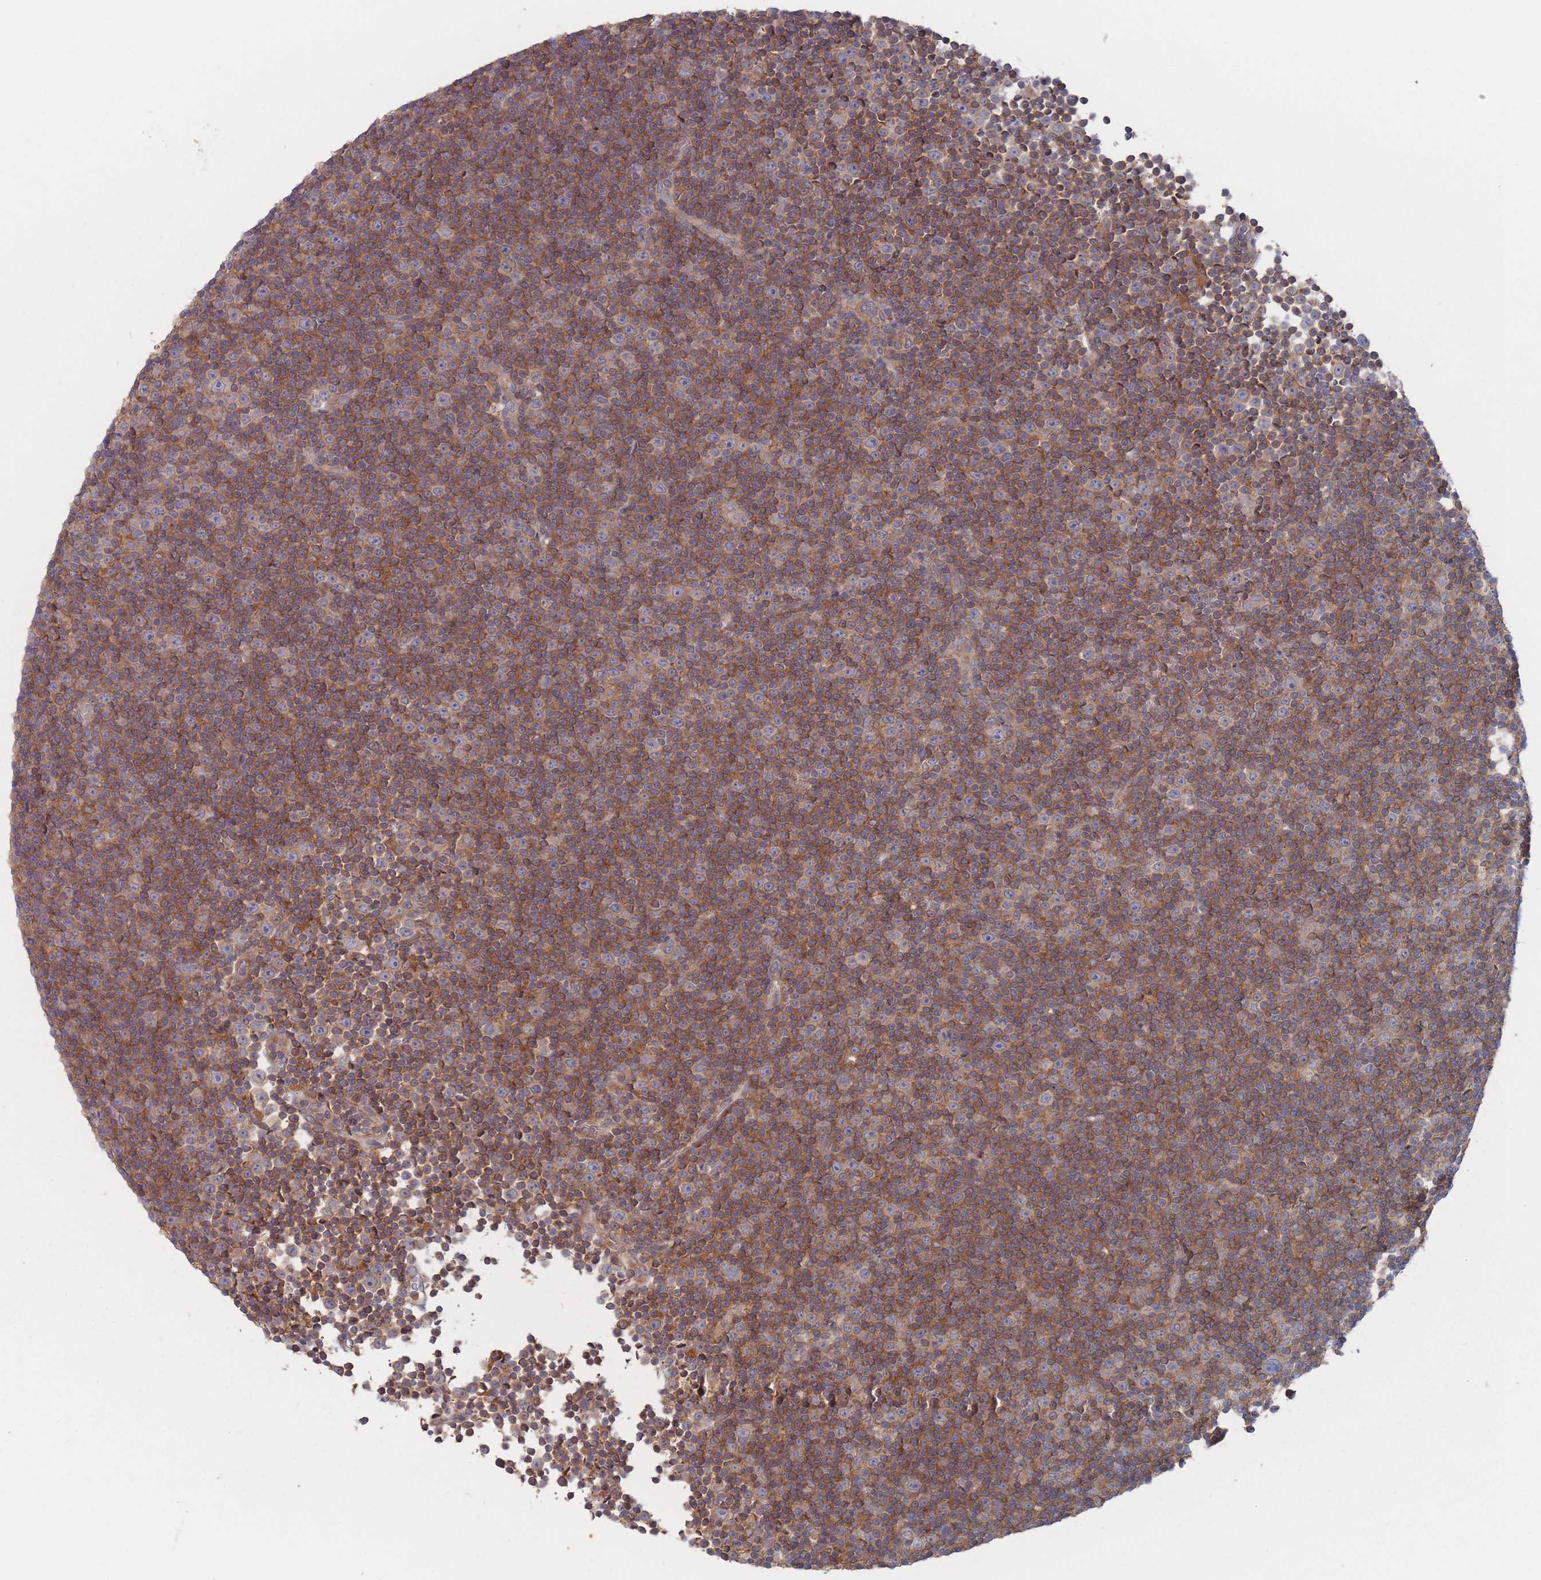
{"staining": {"intensity": "moderate", "quantity": ">75%", "location": "cytoplasmic/membranous"}, "tissue": "lymphoma", "cell_type": "Tumor cells", "image_type": "cancer", "snomed": [{"axis": "morphology", "description": "Malignant lymphoma, non-Hodgkin's type, Low grade"}, {"axis": "topography", "description": "Lymph node"}], "caption": "A photomicrograph of lymphoma stained for a protein reveals moderate cytoplasmic/membranous brown staining in tumor cells.", "gene": "EFCC1", "patient": {"sex": "female", "age": 67}}